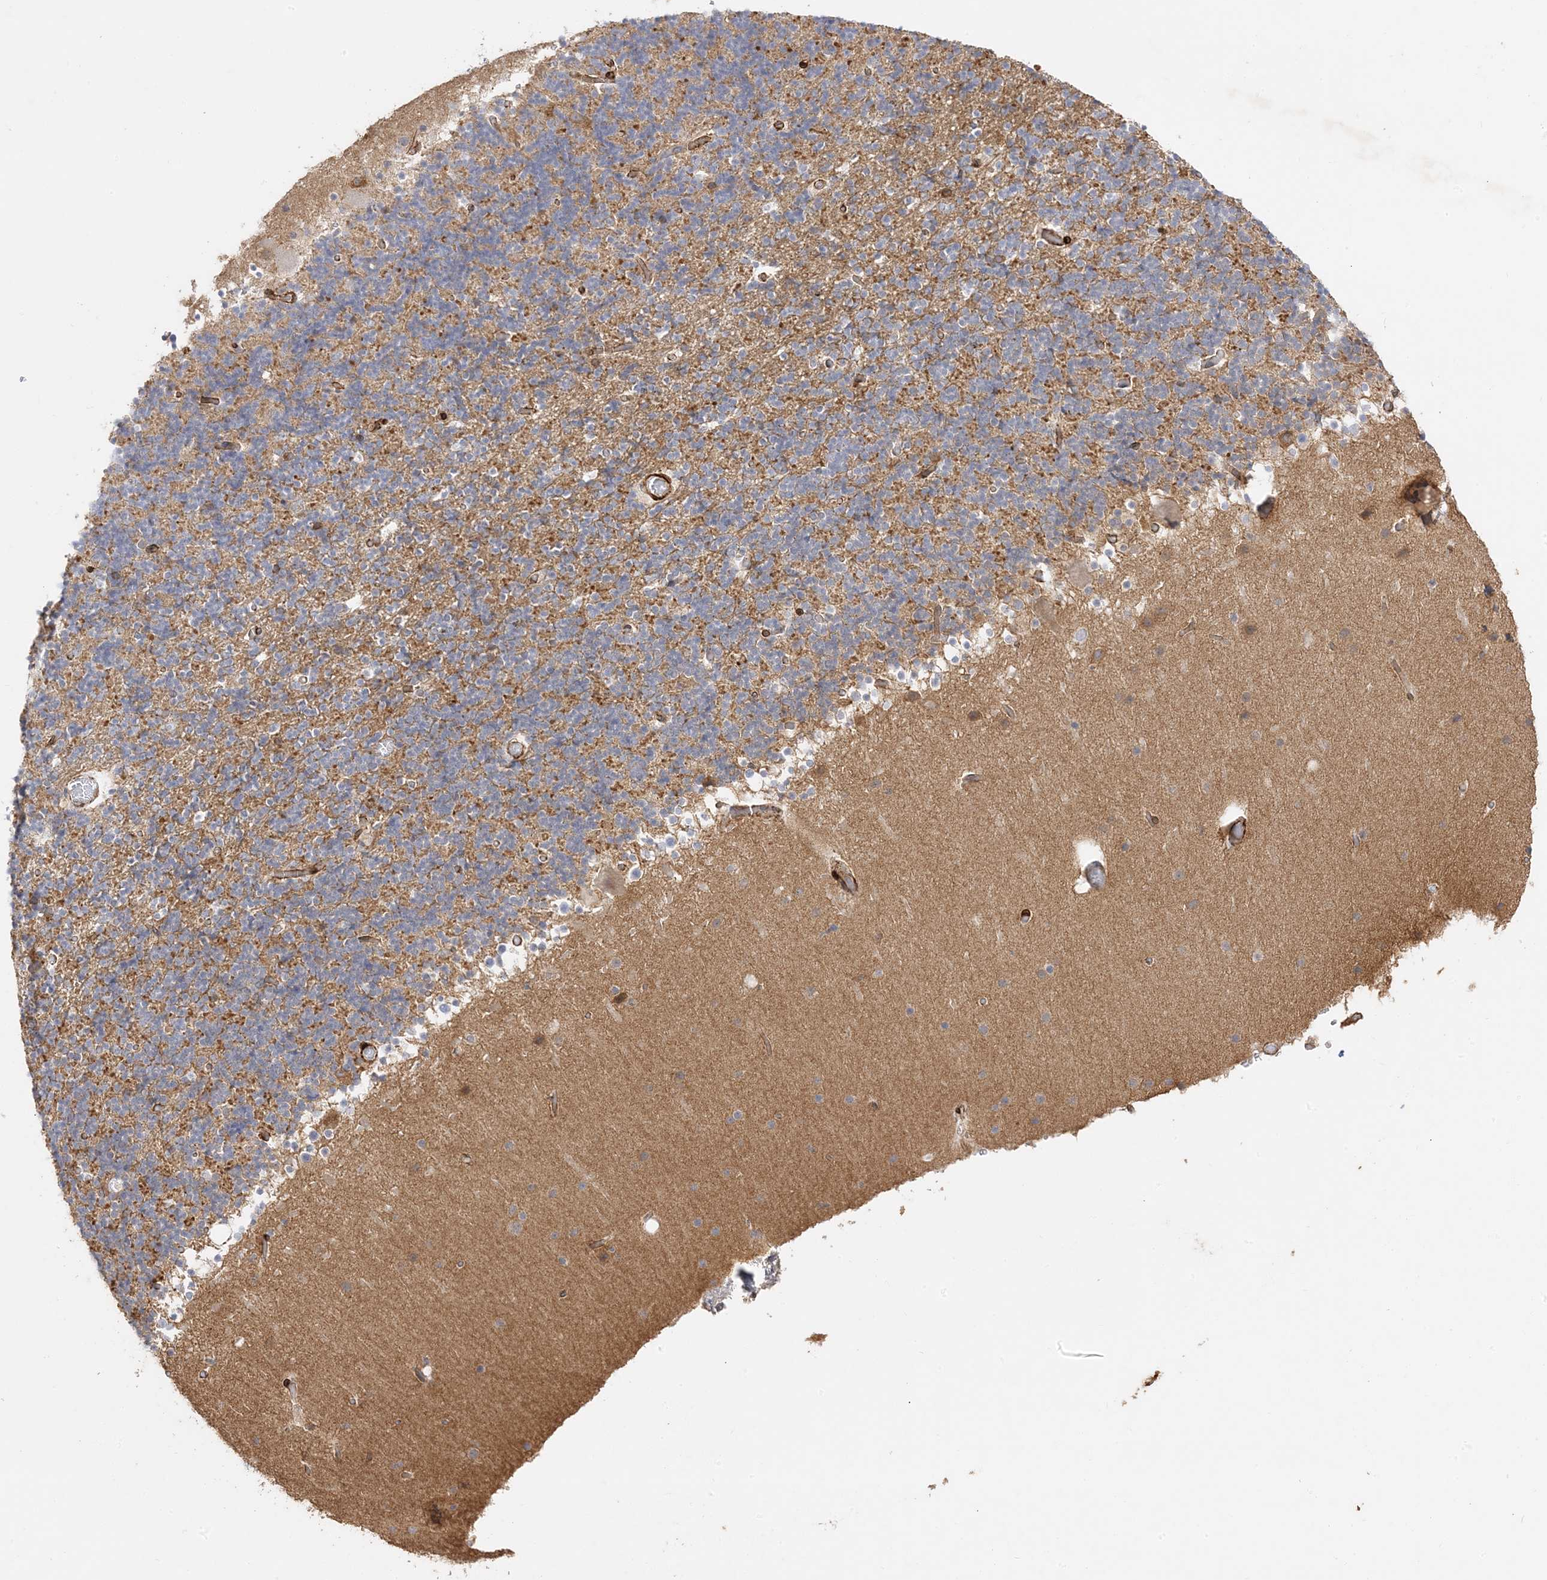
{"staining": {"intensity": "moderate", "quantity": "<25%", "location": "cytoplasmic/membranous"}, "tissue": "cerebellum", "cell_type": "Cells in granular layer", "image_type": "normal", "snomed": [{"axis": "morphology", "description": "Normal tissue, NOS"}, {"axis": "topography", "description": "Cerebellum"}], "caption": "Moderate cytoplasmic/membranous positivity is identified in approximately <25% of cells in granular layer in normal cerebellum.", "gene": "C2CD2", "patient": {"sex": "male", "age": 57}}